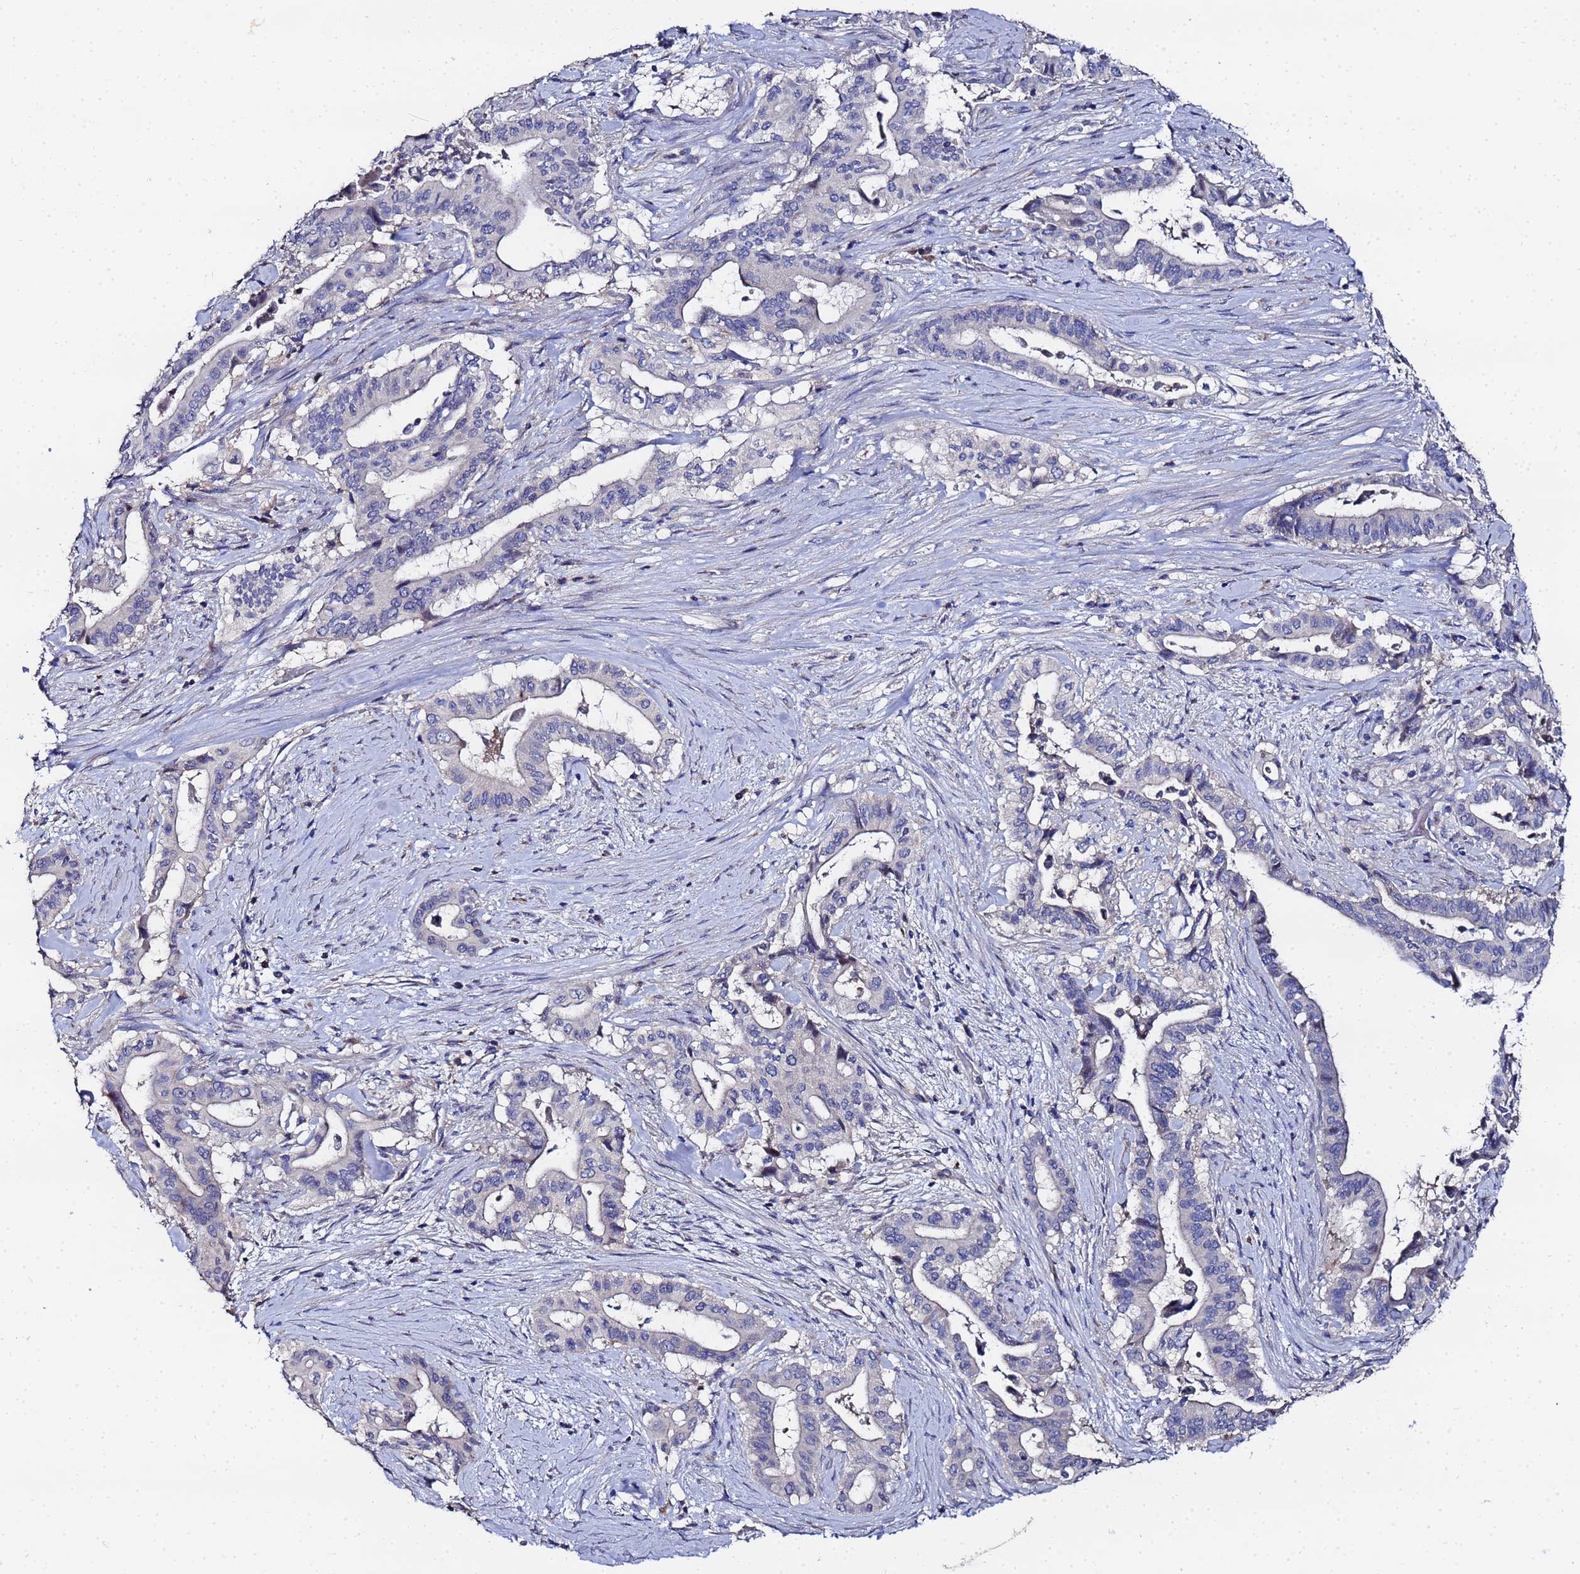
{"staining": {"intensity": "negative", "quantity": "none", "location": "none"}, "tissue": "pancreatic cancer", "cell_type": "Tumor cells", "image_type": "cancer", "snomed": [{"axis": "morphology", "description": "Adenocarcinoma, NOS"}, {"axis": "topography", "description": "Pancreas"}], "caption": "IHC of human pancreatic adenocarcinoma shows no staining in tumor cells.", "gene": "TCP10L", "patient": {"sex": "female", "age": 77}}